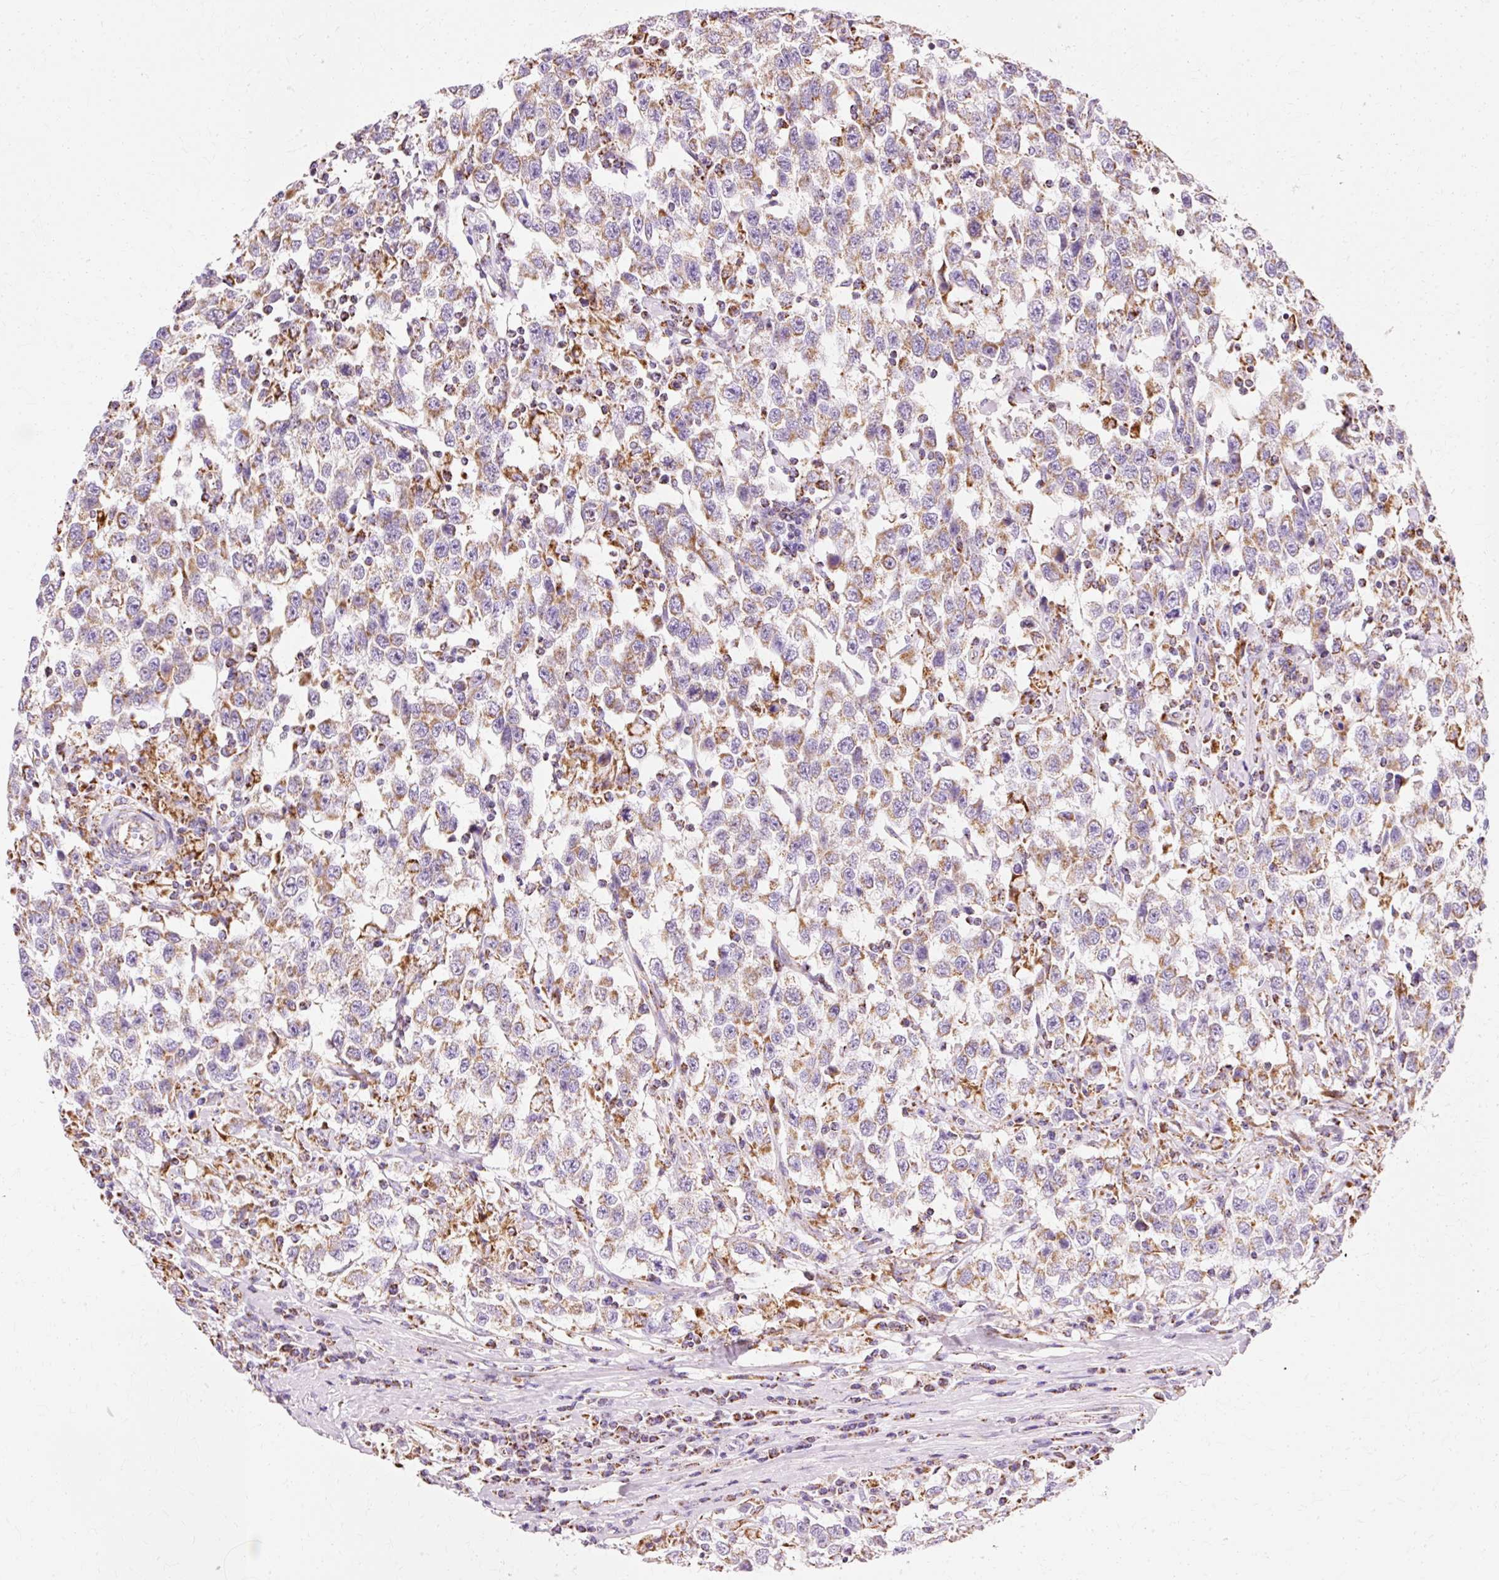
{"staining": {"intensity": "weak", "quantity": ">75%", "location": "cytoplasmic/membranous"}, "tissue": "testis cancer", "cell_type": "Tumor cells", "image_type": "cancer", "snomed": [{"axis": "morphology", "description": "Seminoma, NOS"}, {"axis": "topography", "description": "Testis"}], "caption": "High-magnification brightfield microscopy of testis cancer (seminoma) stained with DAB (brown) and counterstained with hematoxylin (blue). tumor cells exhibit weak cytoplasmic/membranous positivity is present in approximately>75% of cells. Ihc stains the protein of interest in brown and the nuclei are stained blue.", "gene": "ATP5PO", "patient": {"sex": "male", "age": 41}}